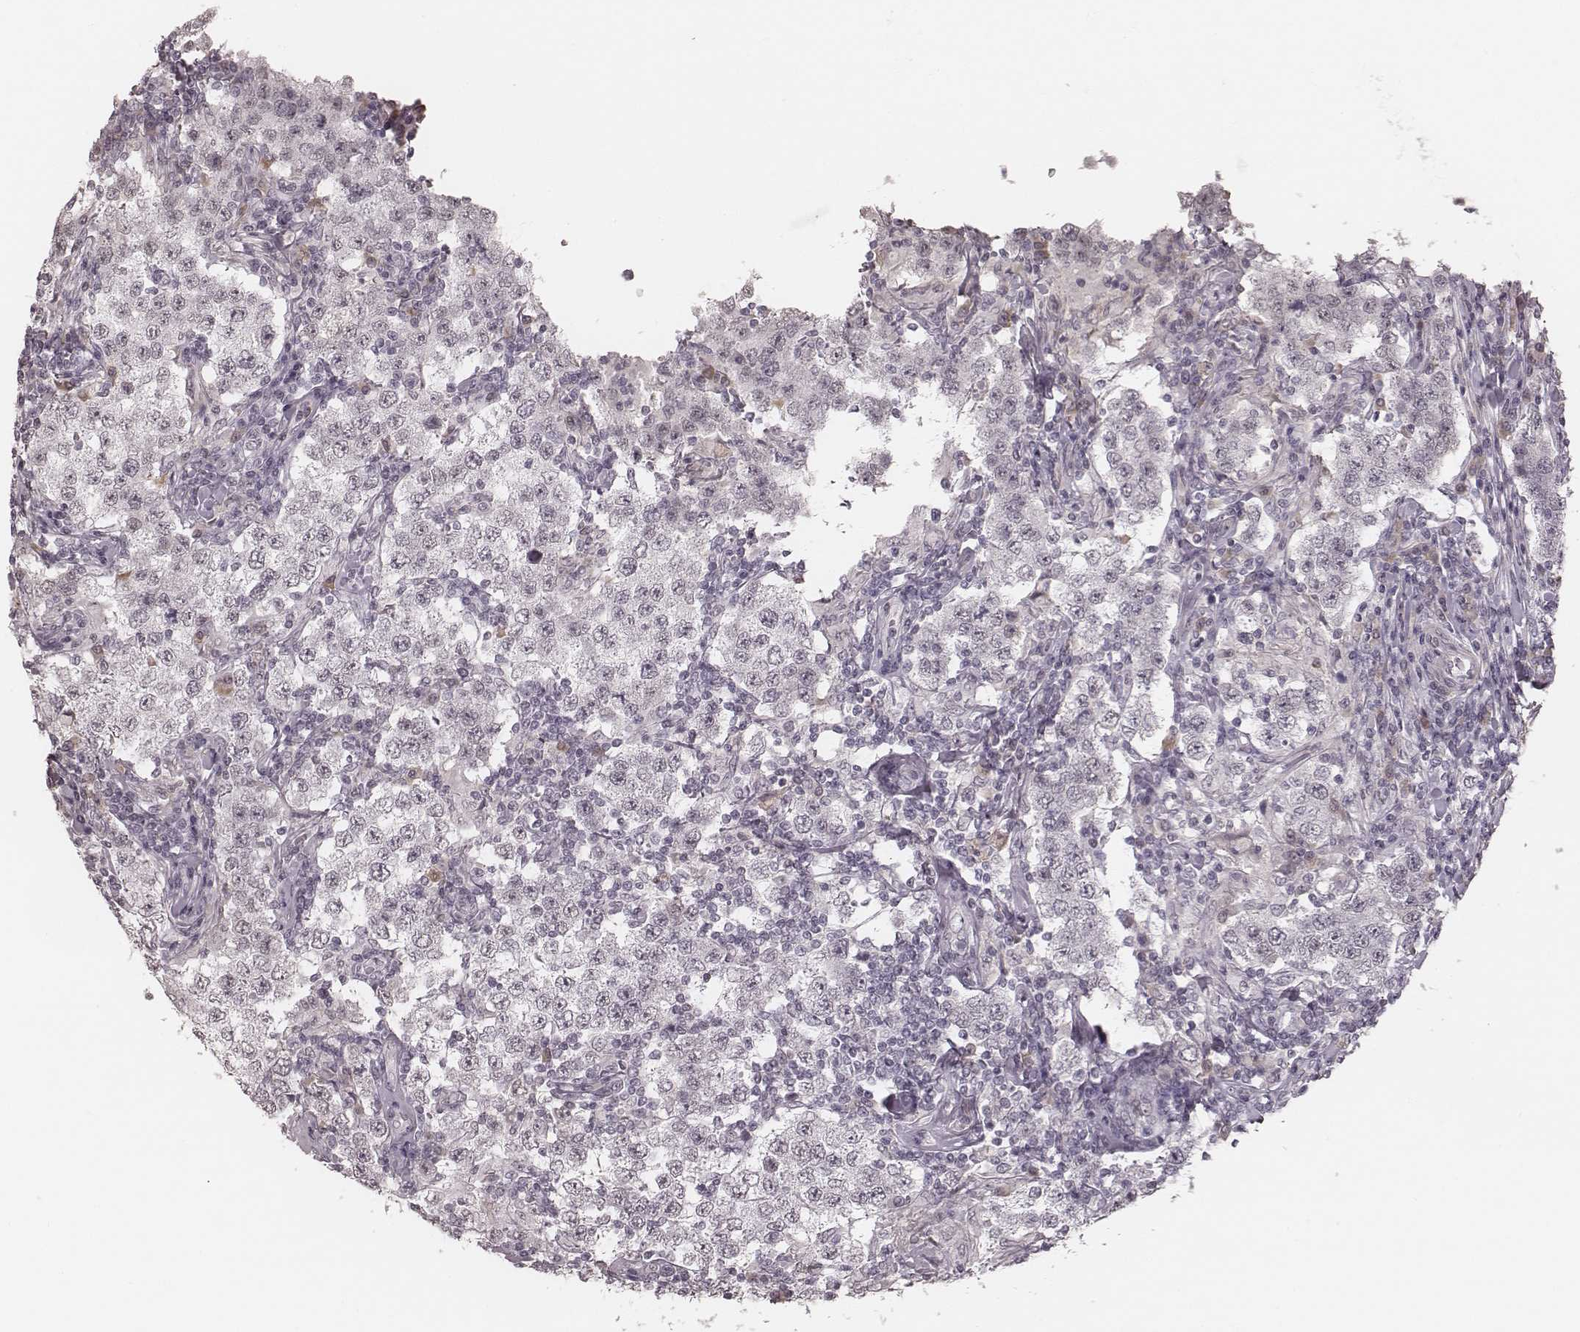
{"staining": {"intensity": "negative", "quantity": "none", "location": "none"}, "tissue": "testis cancer", "cell_type": "Tumor cells", "image_type": "cancer", "snomed": [{"axis": "morphology", "description": "Seminoma, NOS"}, {"axis": "morphology", "description": "Carcinoma, Embryonal, NOS"}, {"axis": "topography", "description": "Testis"}], "caption": "The photomicrograph demonstrates no significant positivity in tumor cells of testis embryonal carcinoma.", "gene": "MSX1", "patient": {"sex": "male", "age": 41}}